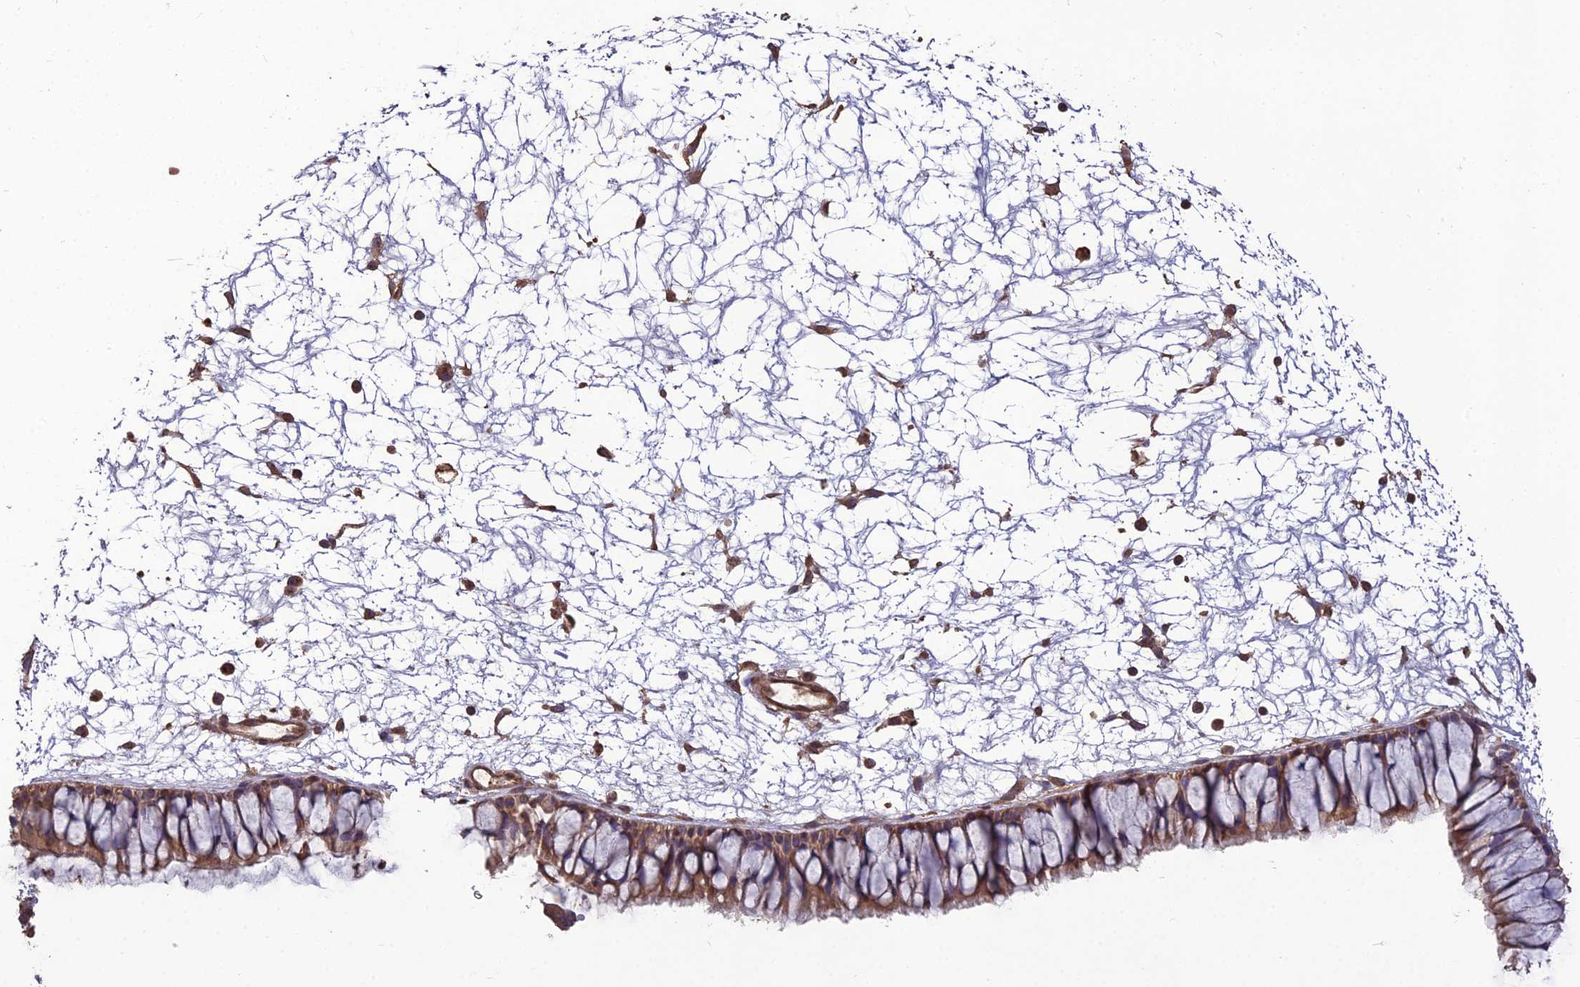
{"staining": {"intensity": "moderate", "quantity": ">75%", "location": "cytoplasmic/membranous"}, "tissue": "nasopharynx", "cell_type": "Respiratory epithelial cells", "image_type": "normal", "snomed": [{"axis": "morphology", "description": "Normal tissue, NOS"}, {"axis": "topography", "description": "Nasopharynx"}], "caption": "Immunohistochemistry (DAB (3,3'-diaminobenzidine)) staining of normal nasopharynx shows moderate cytoplasmic/membranous protein positivity in approximately >75% of respiratory epithelial cells. The protein of interest is stained brown, and the nuclei are stained in blue (DAB (3,3'-diaminobenzidine) IHC with brightfield microscopy, high magnification).", "gene": "ATP6V0A2", "patient": {"sex": "male", "age": 64}}